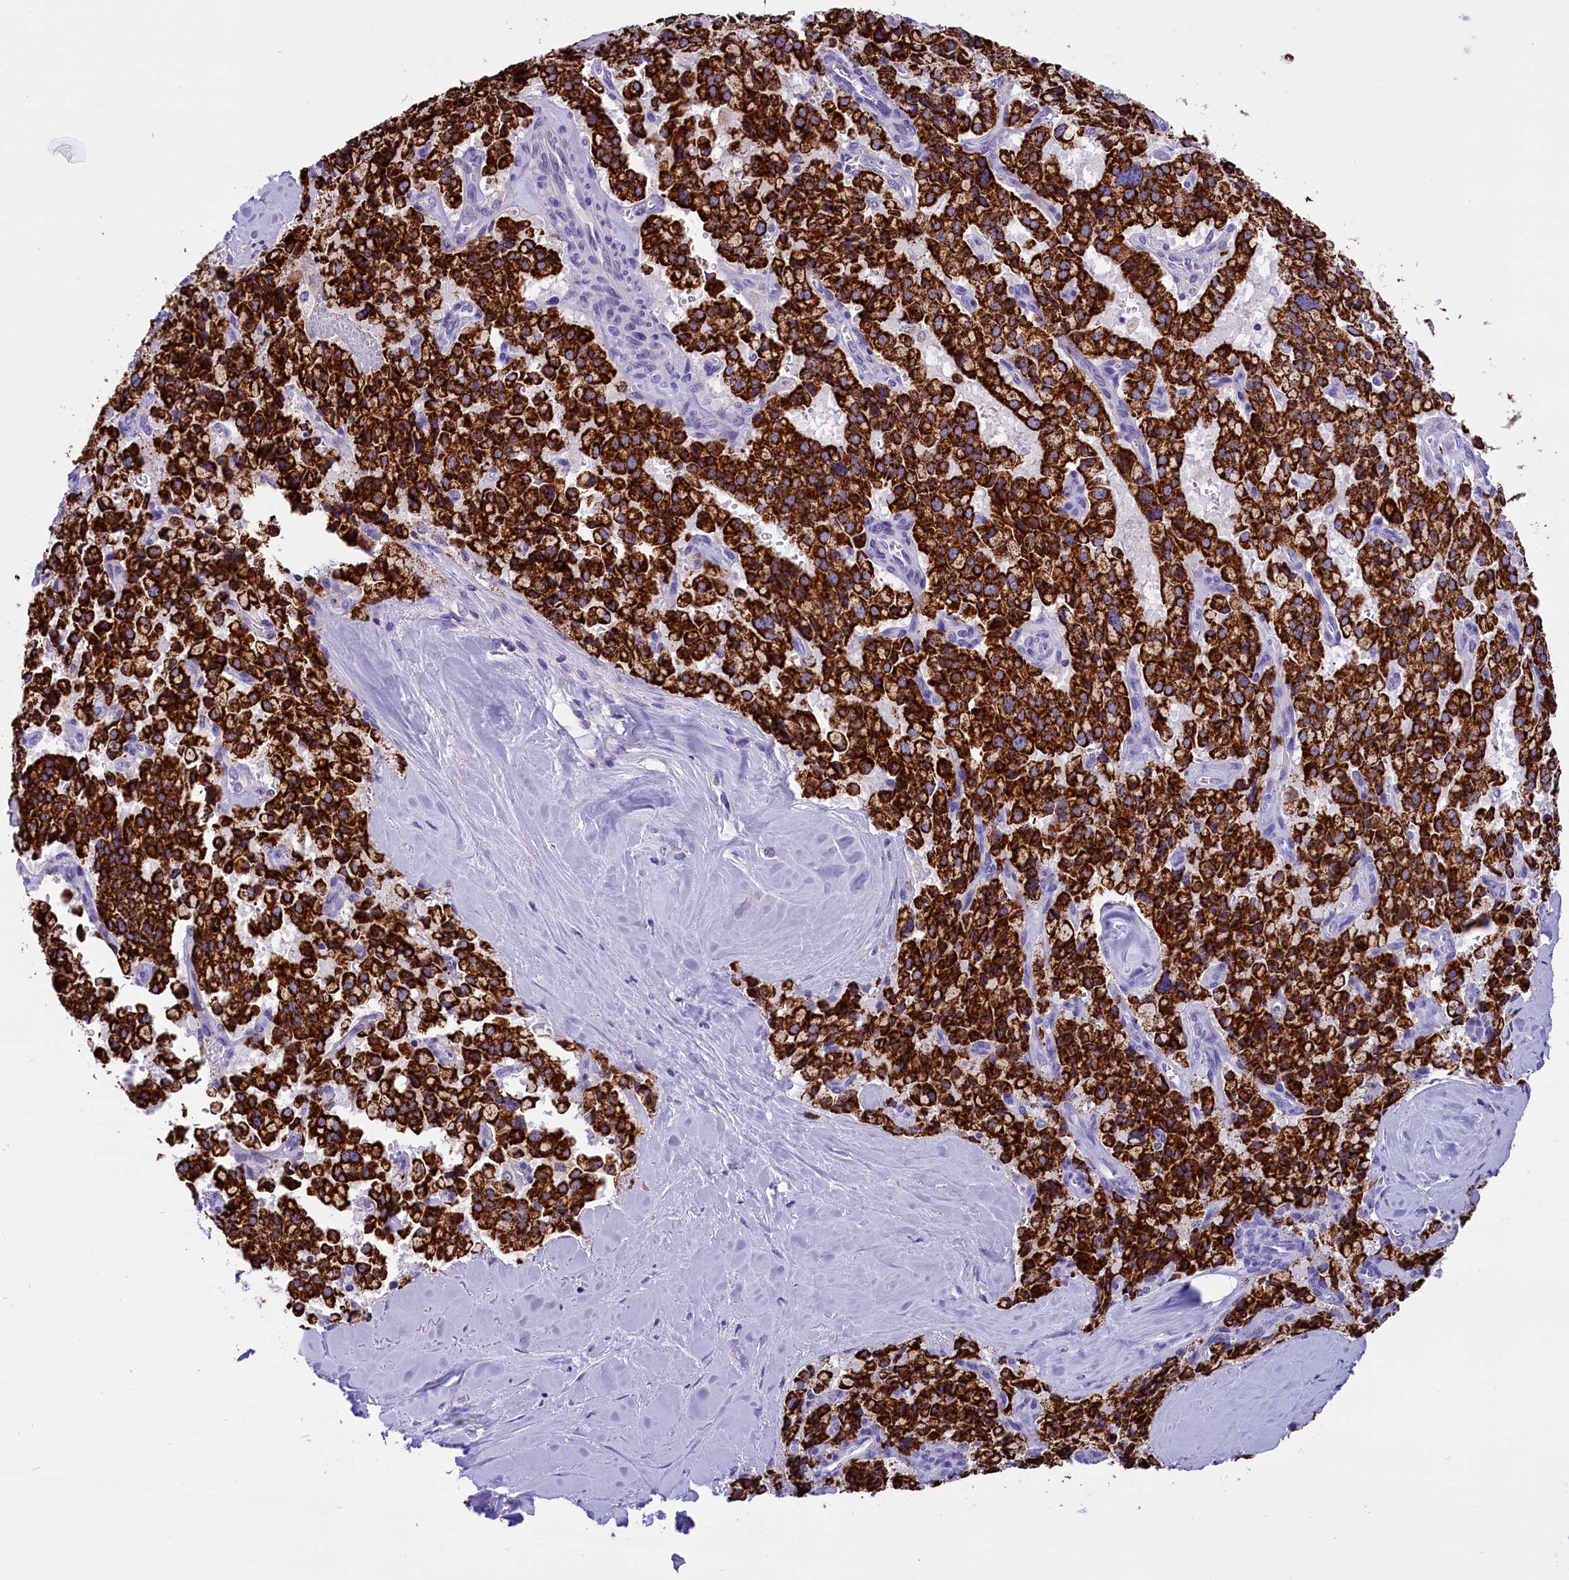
{"staining": {"intensity": "strong", "quantity": ">75%", "location": "cytoplasmic/membranous"}, "tissue": "pancreatic cancer", "cell_type": "Tumor cells", "image_type": "cancer", "snomed": [{"axis": "morphology", "description": "Adenocarcinoma, NOS"}, {"axis": "topography", "description": "Pancreas"}], "caption": "Human pancreatic cancer stained with a protein marker exhibits strong staining in tumor cells.", "gene": "ABAT", "patient": {"sex": "male", "age": 65}}